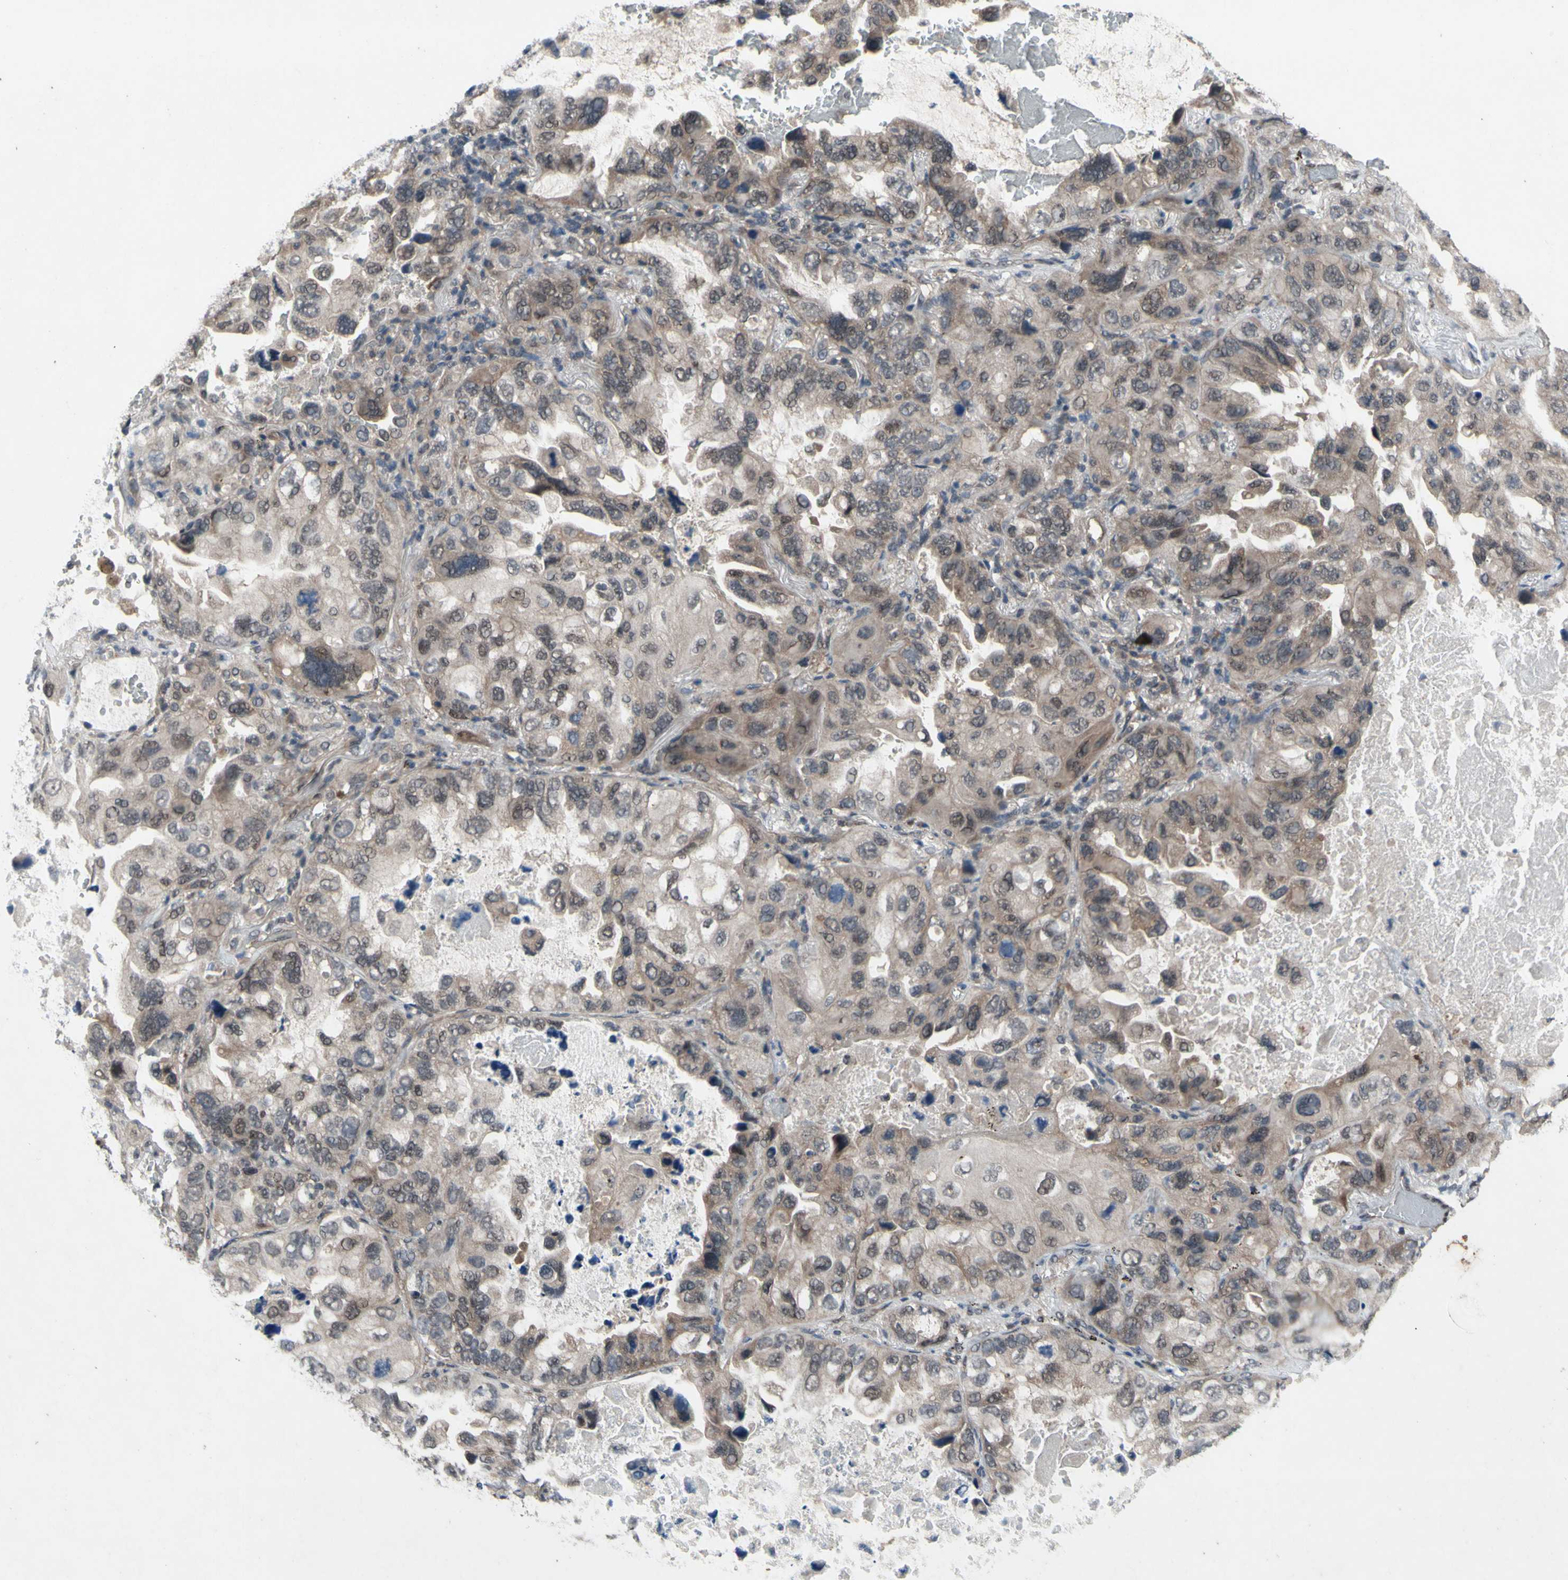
{"staining": {"intensity": "weak", "quantity": ">75%", "location": "cytoplasmic/membranous"}, "tissue": "lung cancer", "cell_type": "Tumor cells", "image_type": "cancer", "snomed": [{"axis": "morphology", "description": "Squamous cell carcinoma, NOS"}, {"axis": "topography", "description": "Lung"}], "caption": "DAB immunohistochemical staining of human lung squamous cell carcinoma exhibits weak cytoplasmic/membranous protein positivity in about >75% of tumor cells.", "gene": "TRDMT1", "patient": {"sex": "female", "age": 73}}